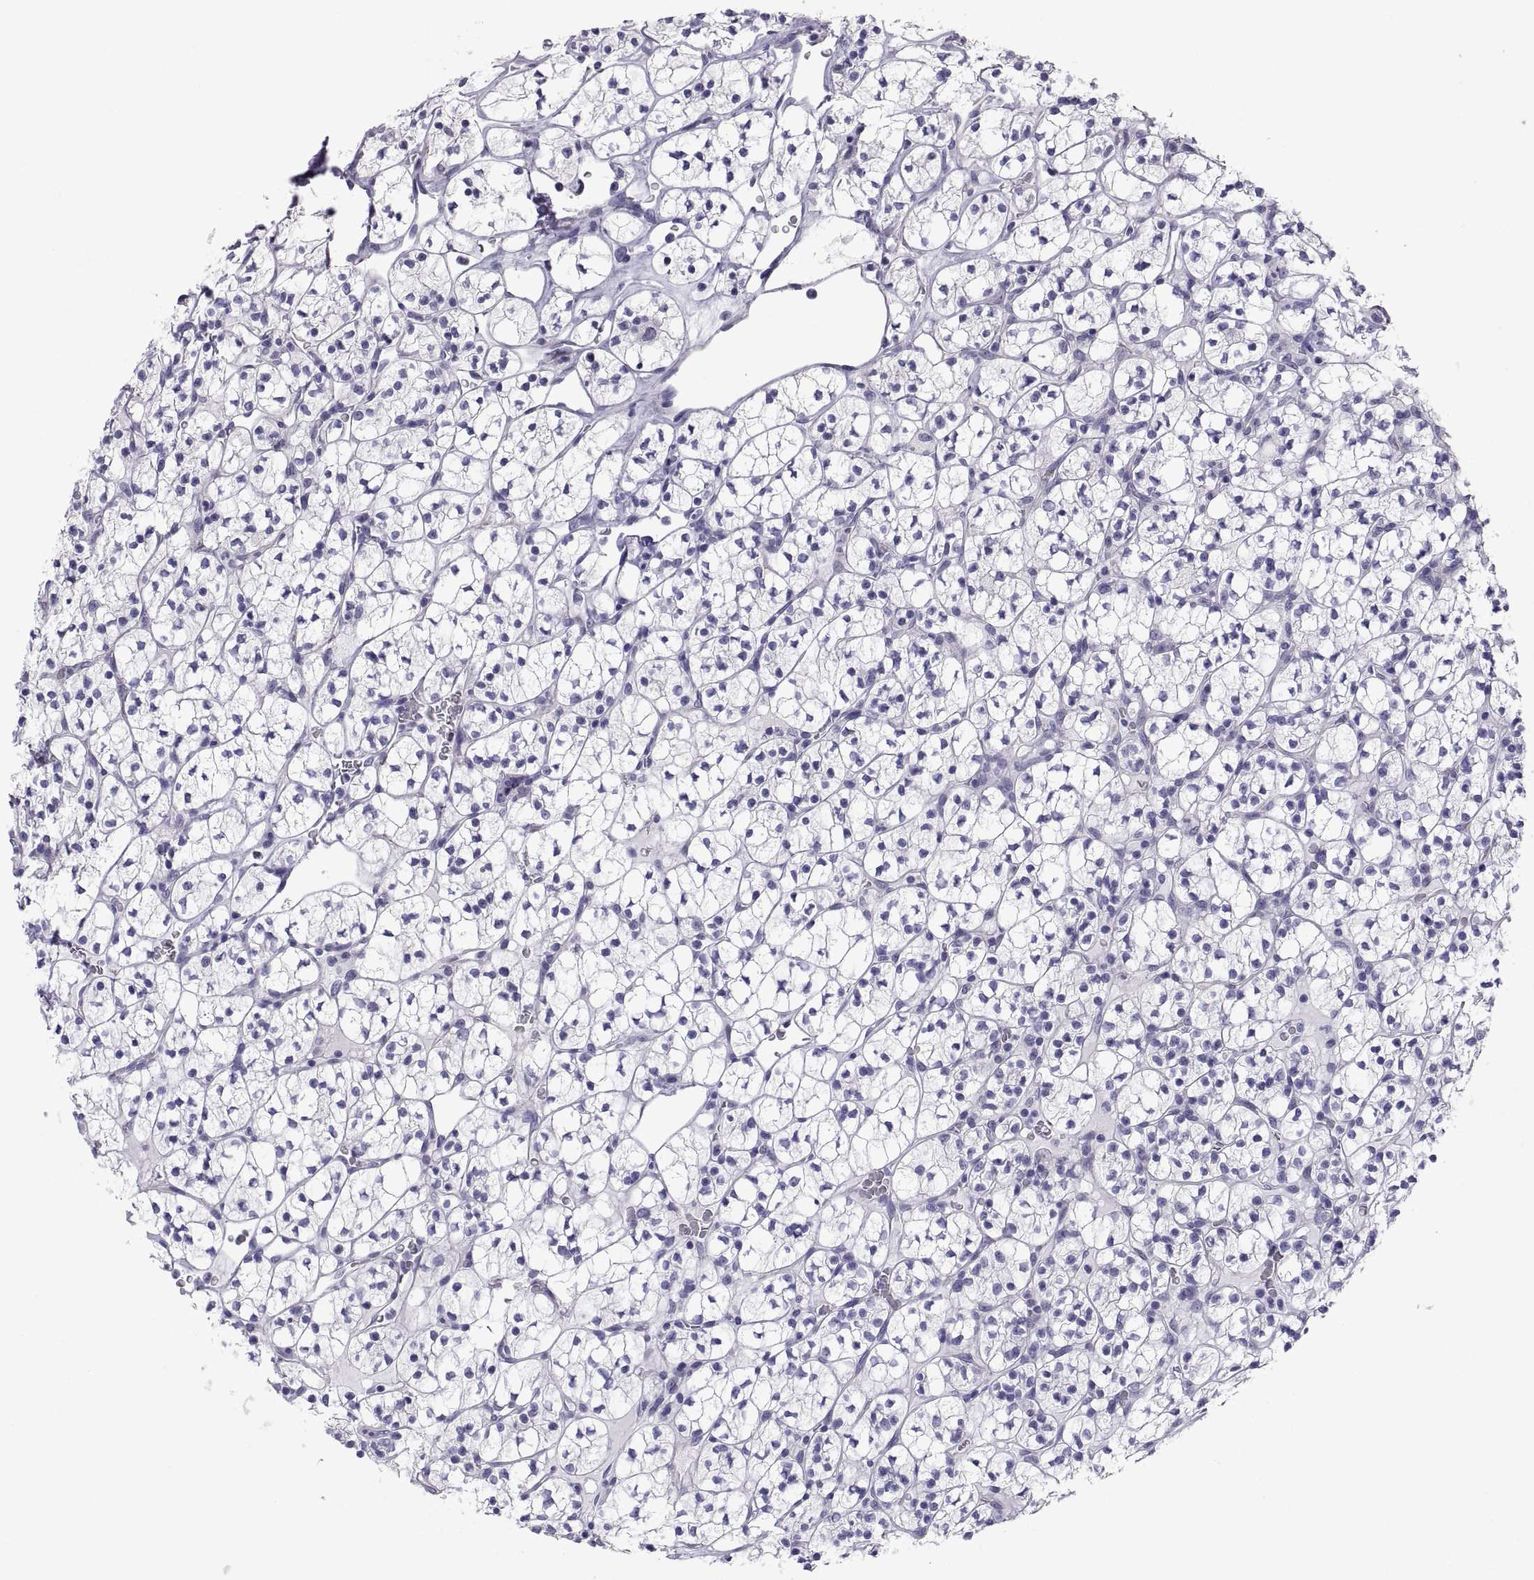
{"staining": {"intensity": "negative", "quantity": "none", "location": "none"}, "tissue": "renal cancer", "cell_type": "Tumor cells", "image_type": "cancer", "snomed": [{"axis": "morphology", "description": "Adenocarcinoma, NOS"}, {"axis": "topography", "description": "Kidney"}], "caption": "IHC of human renal cancer demonstrates no positivity in tumor cells.", "gene": "FAM170A", "patient": {"sex": "female", "age": 89}}